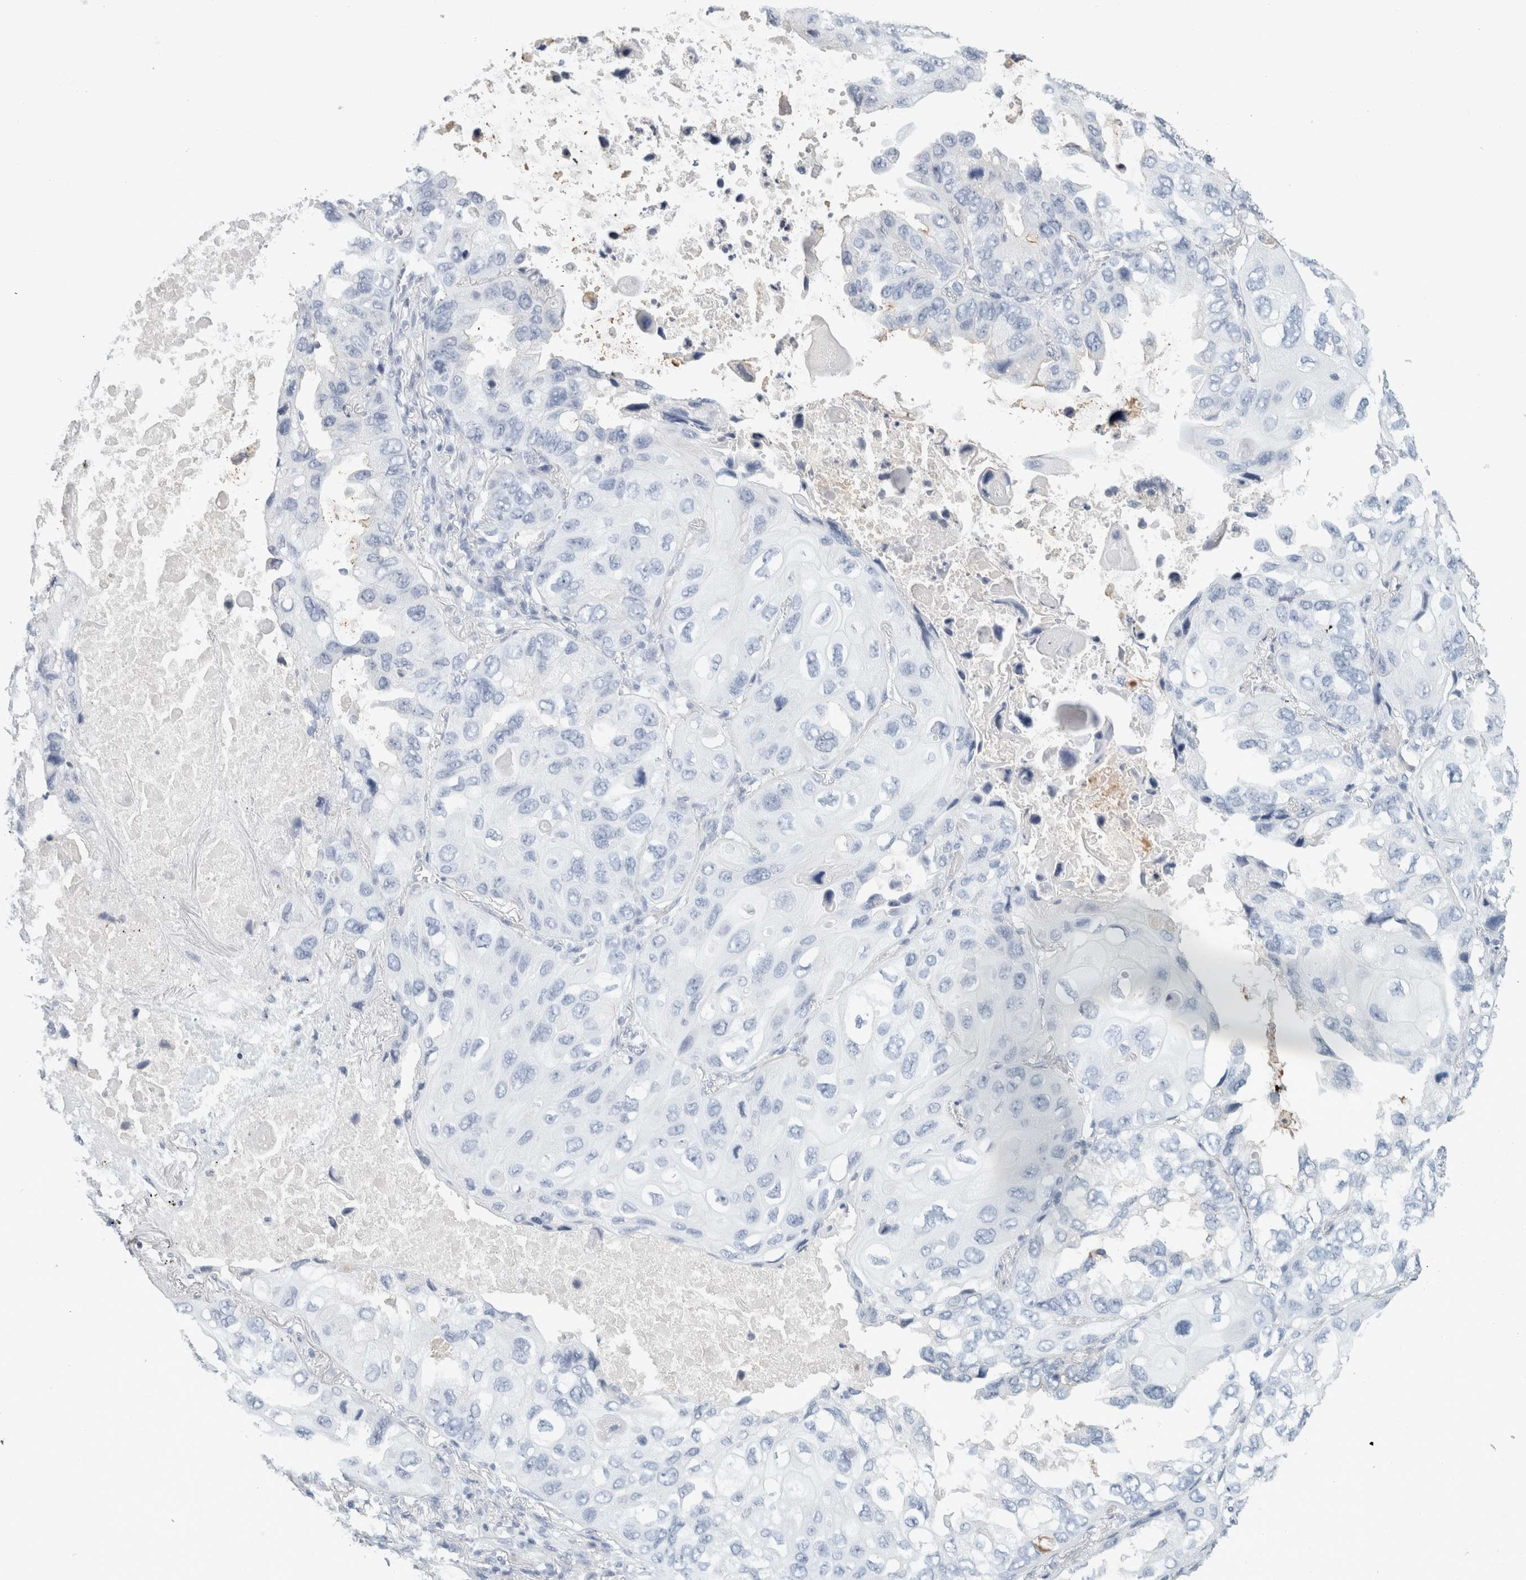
{"staining": {"intensity": "negative", "quantity": "none", "location": "none"}, "tissue": "lung cancer", "cell_type": "Tumor cells", "image_type": "cancer", "snomed": [{"axis": "morphology", "description": "Squamous cell carcinoma, NOS"}, {"axis": "topography", "description": "Lung"}], "caption": "DAB immunohistochemical staining of human squamous cell carcinoma (lung) demonstrates no significant expression in tumor cells.", "gene": "TSPAN8", "patient": {"sex": "female", "age": 73}}